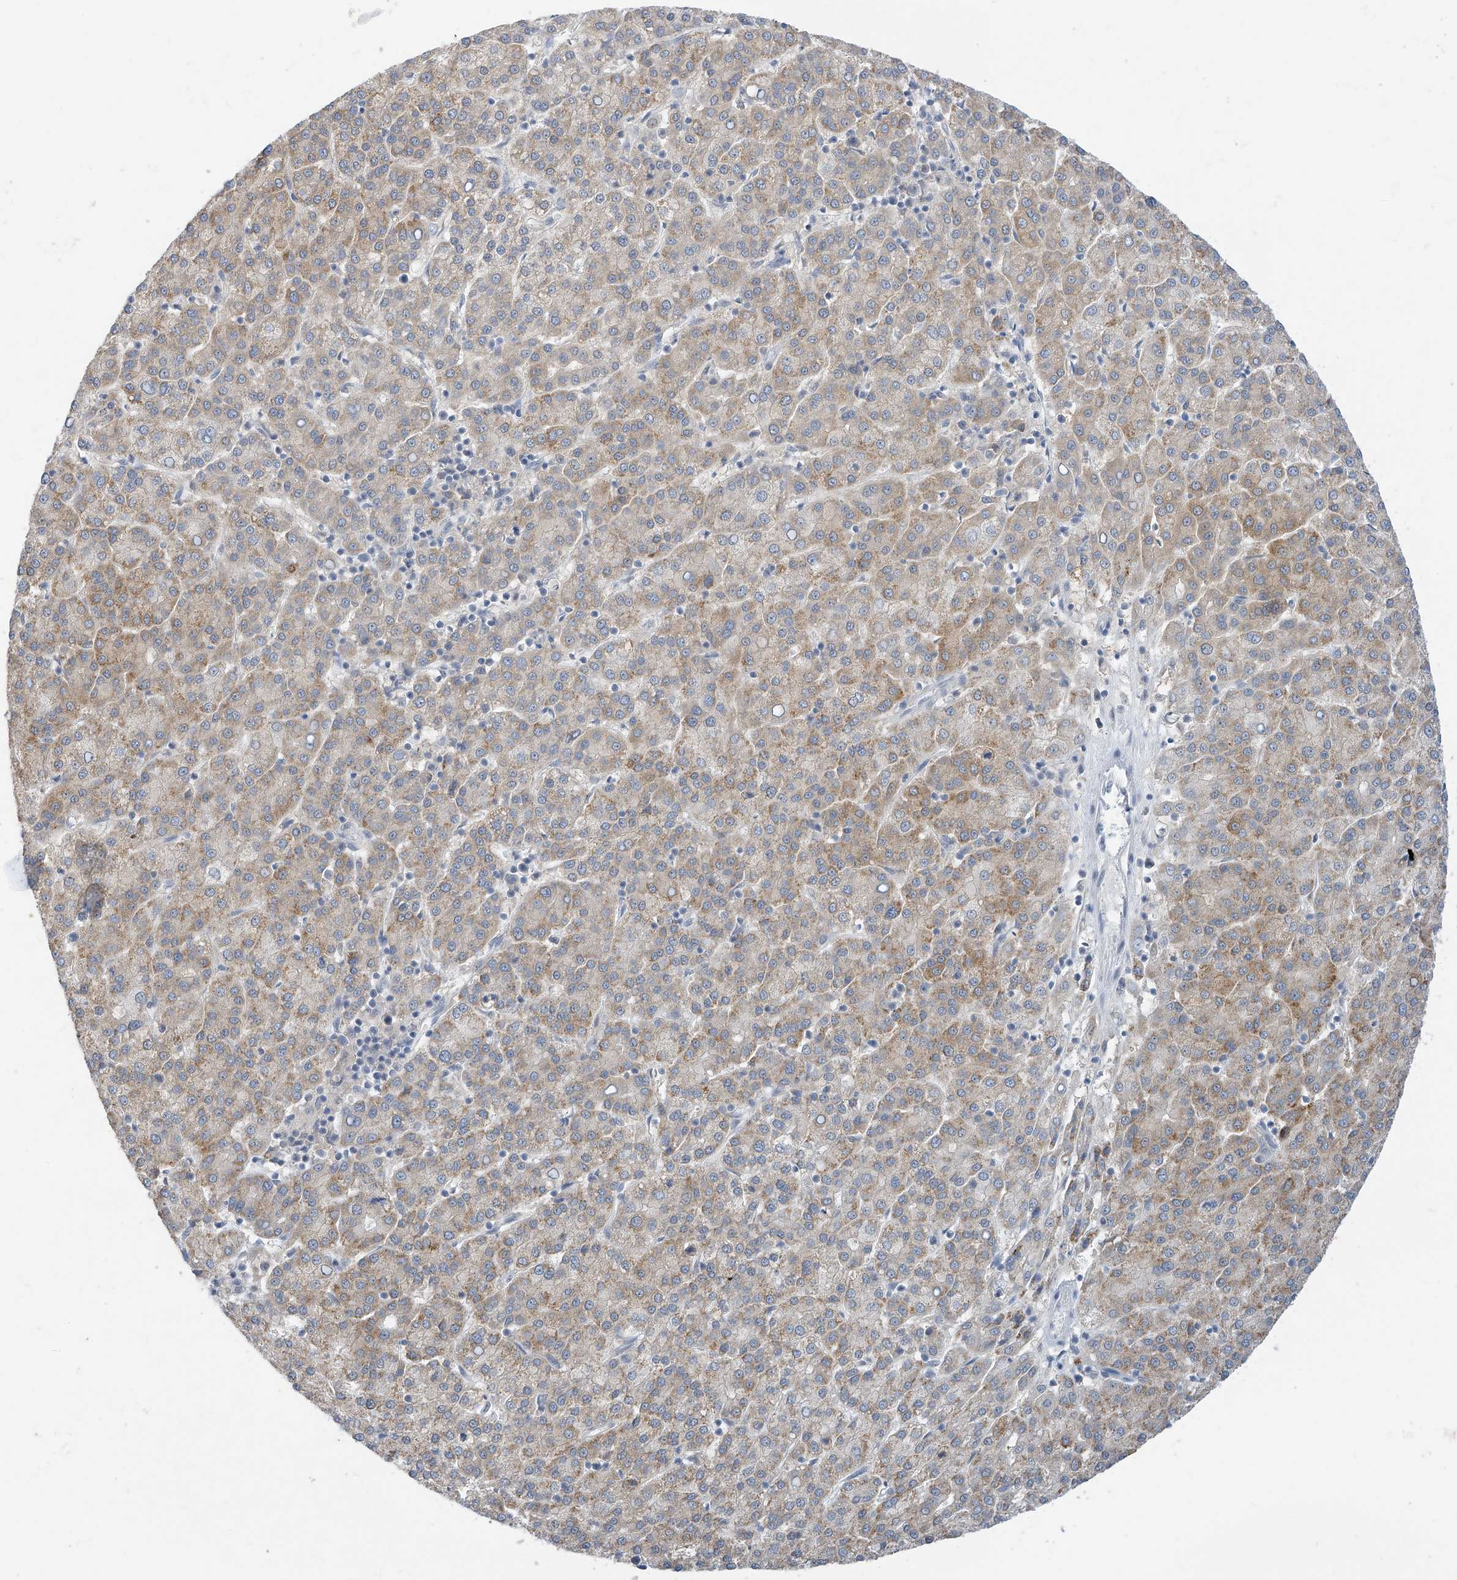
{"staining": {"intensity": "moderate", "quantity": ">75%", "location": "cytoplasmic/membranous"}, "tissue": "liver cancer", "cell_type": "Tumor cells", "image_type": "cancer", "snomed": [{"axis": "morphology", "description": "Carcinoma, Hepatocellular, NOS"}, {"axis": "topography", "description": "Liver"}], "caption": "Protein staining exhibits moderate cytoplasmic/membranous expression in about >75% of tumor cells in liver cancer.", "gene": "APLF", "patient": {"sex": "female", "age": 58}}